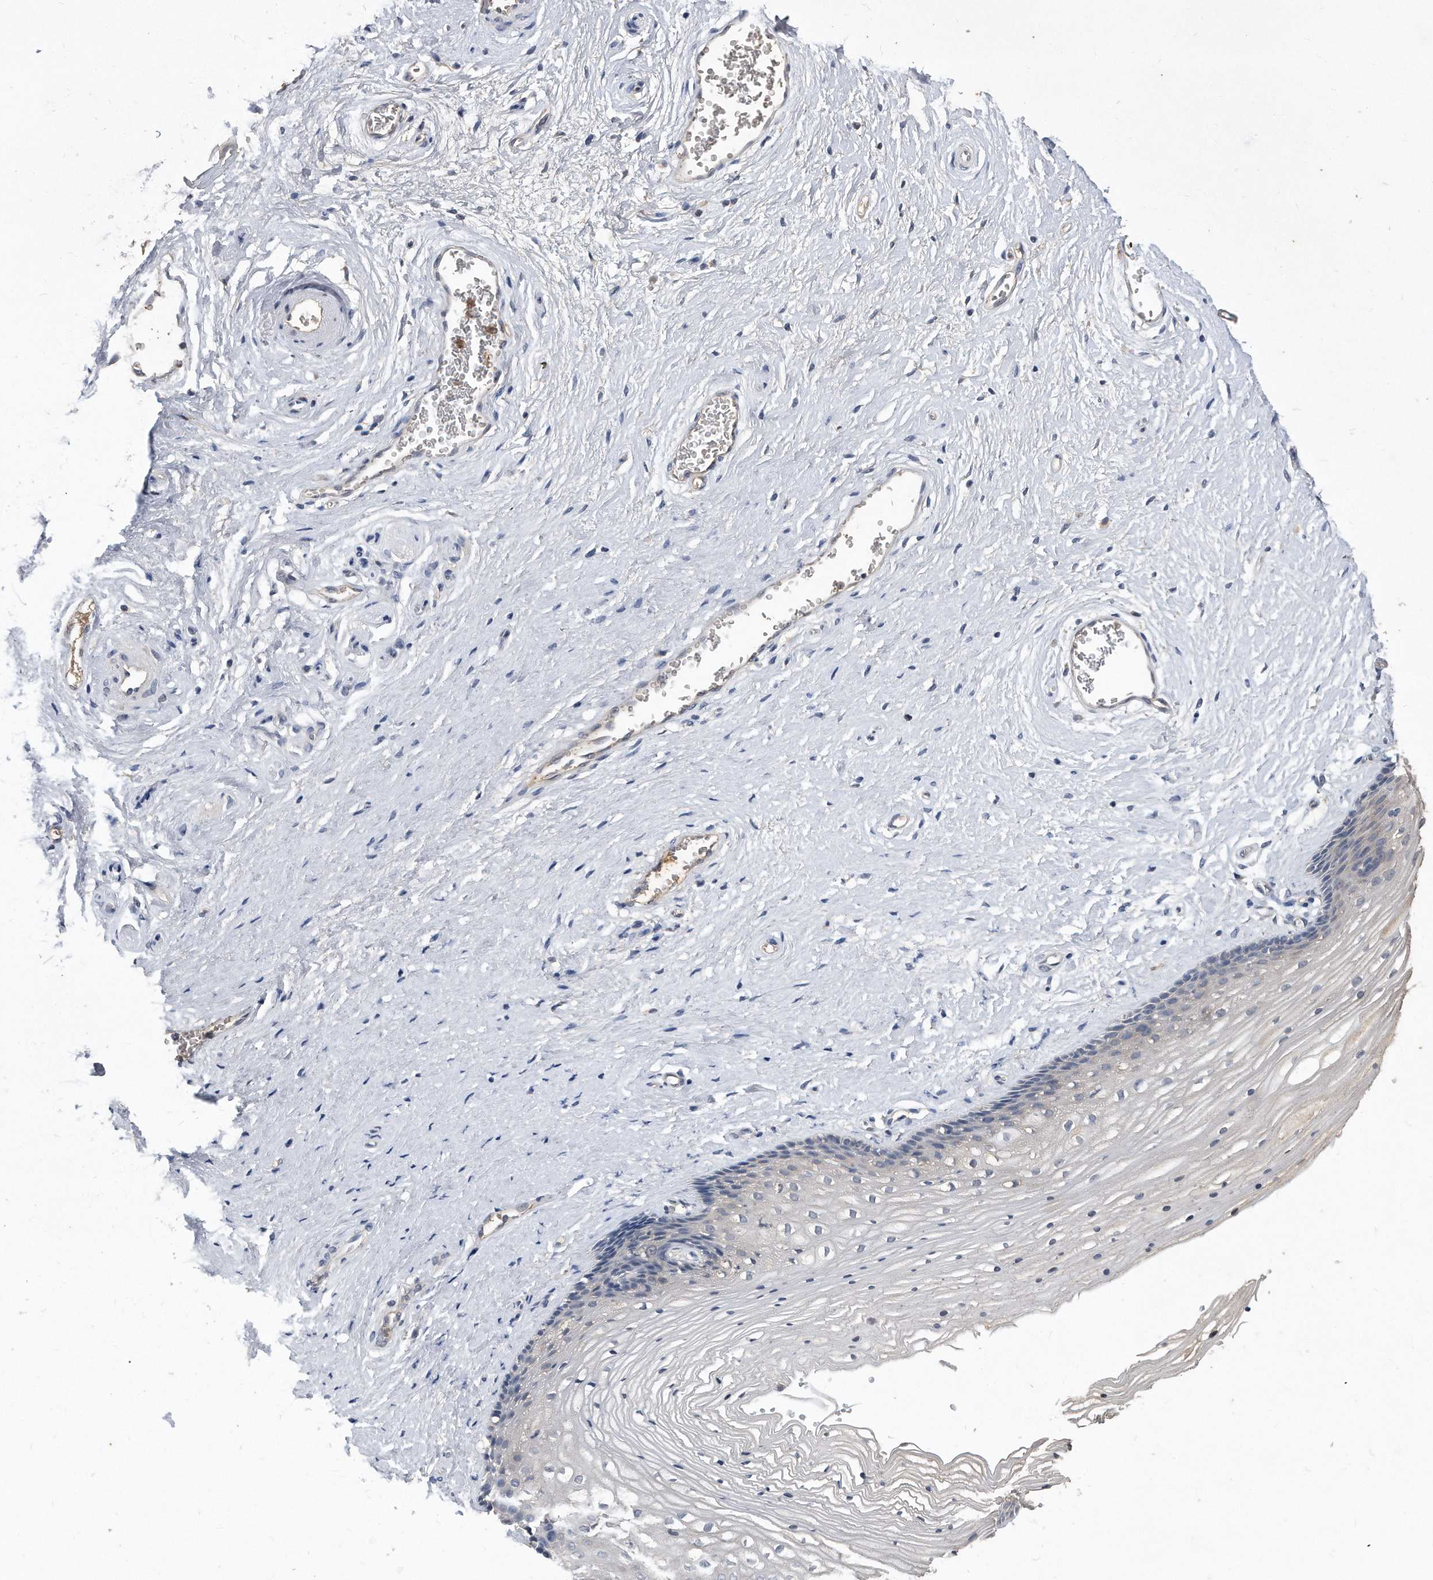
{"staining": {"intensity": "negative", "quantity": "none", "location": "none"}, "tissue": "vagina", "cell_type": "Squamous epithelial cells", "image_type": "normal", "snomed": [{"axis": "morphology", "description": "Normal tissue, NOS"}, {"axis": "topography", "description": "Vagina"}], "caption": "Squamous epithelial cells are negative for brown protein staining in benign vagina. Nuclei are stained in blue.", "gene": "HOMER3", "patient": {"sex": "female", "age": 46}}